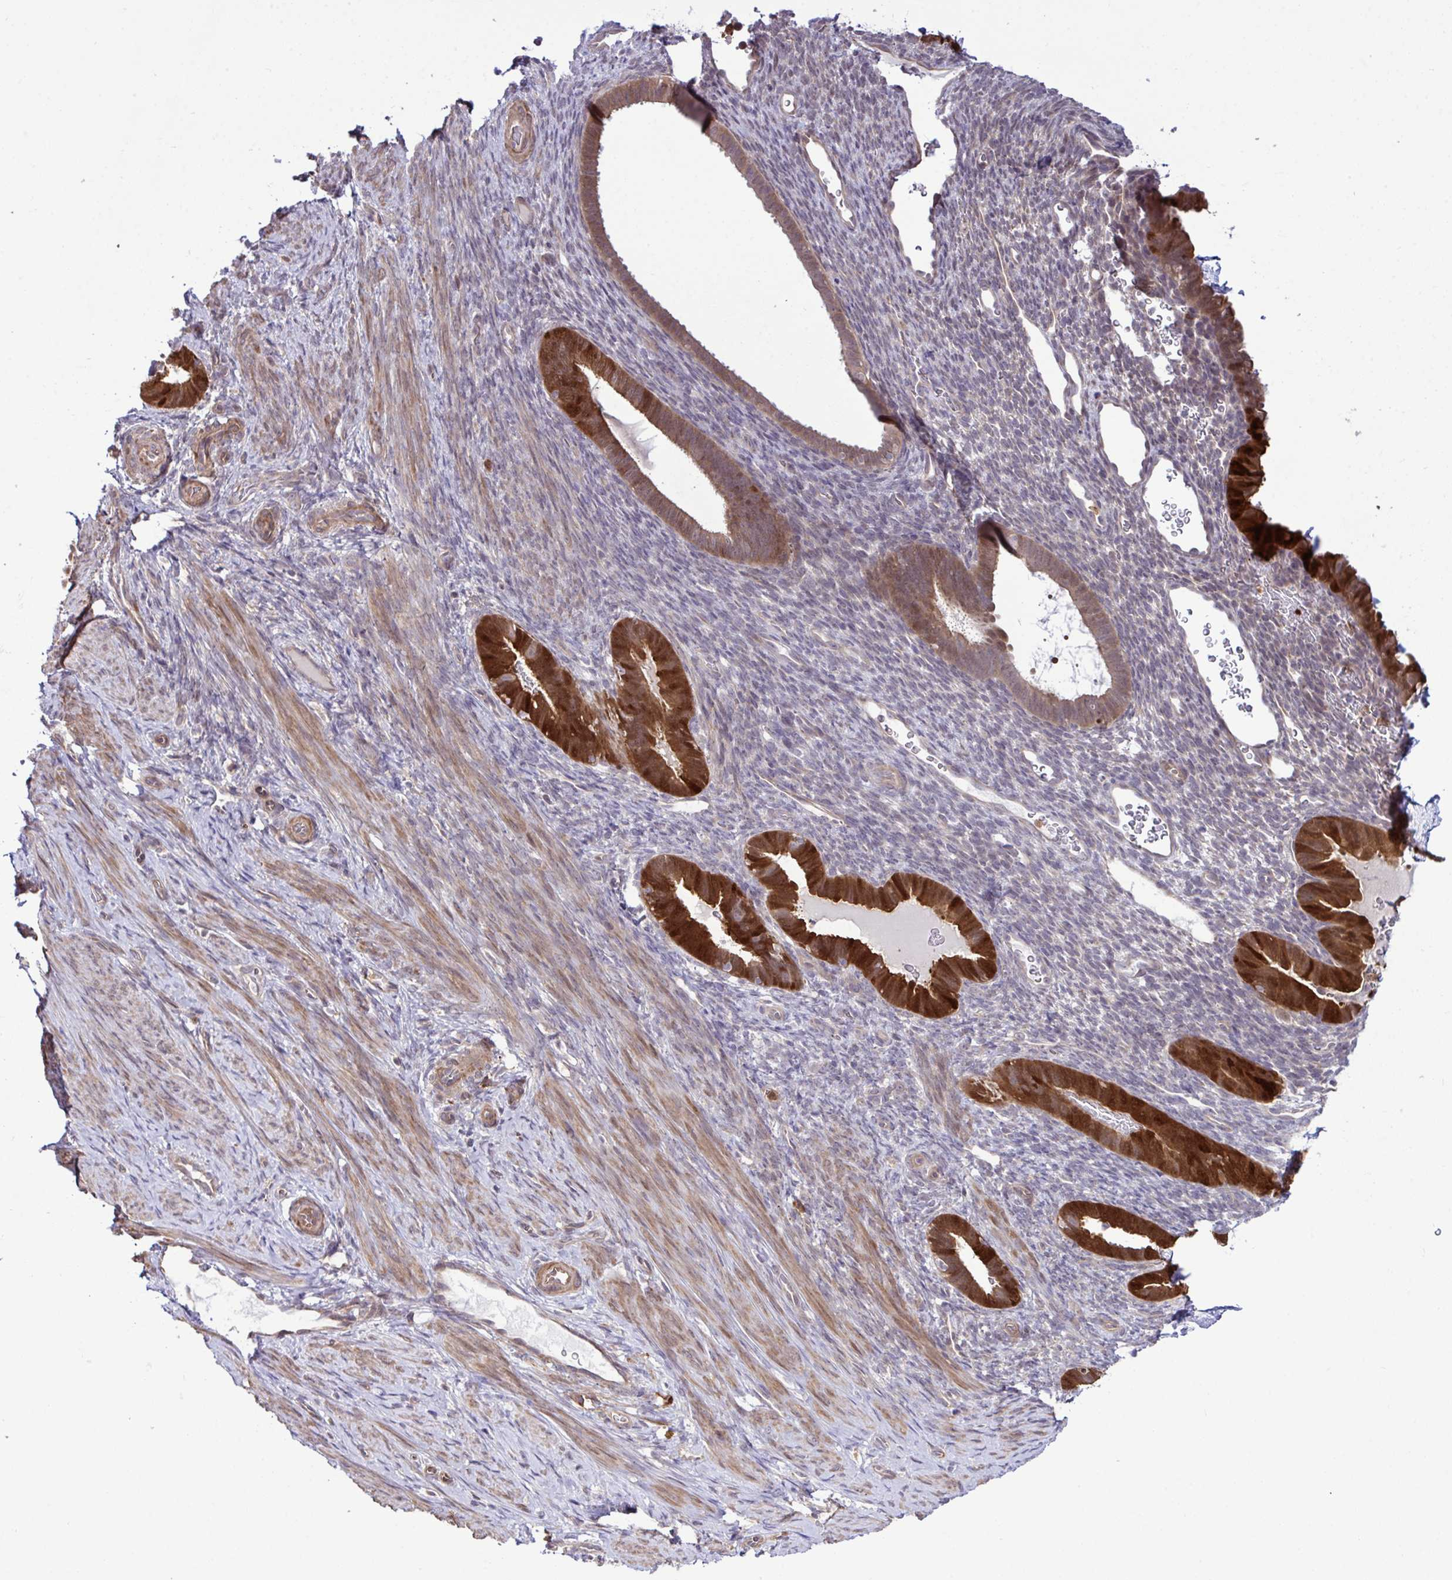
{"staining": {"intensity": "negative", "quantity": "none", "location": "none"}, "tissue": "endometrium", "cell_type": "Cells in endometrial stroma", "image_type": "normal", "snomed": [{"axis": "morphology", "description": "Normal tissue, NOS"}, {"axis": "topography", "description": "Endometrium"}], "caption": "Immunohistochemistry histopathology image of normal human endometrium stained for a protein (brown), which reveals no expression in cells in endometrial stroma. The staining is performed using DAB brown chromogen with nuclei counter-stained in using hematoxylin.", "gene": "CMPK1", "patient": {"sex": "female", "age": 34}}